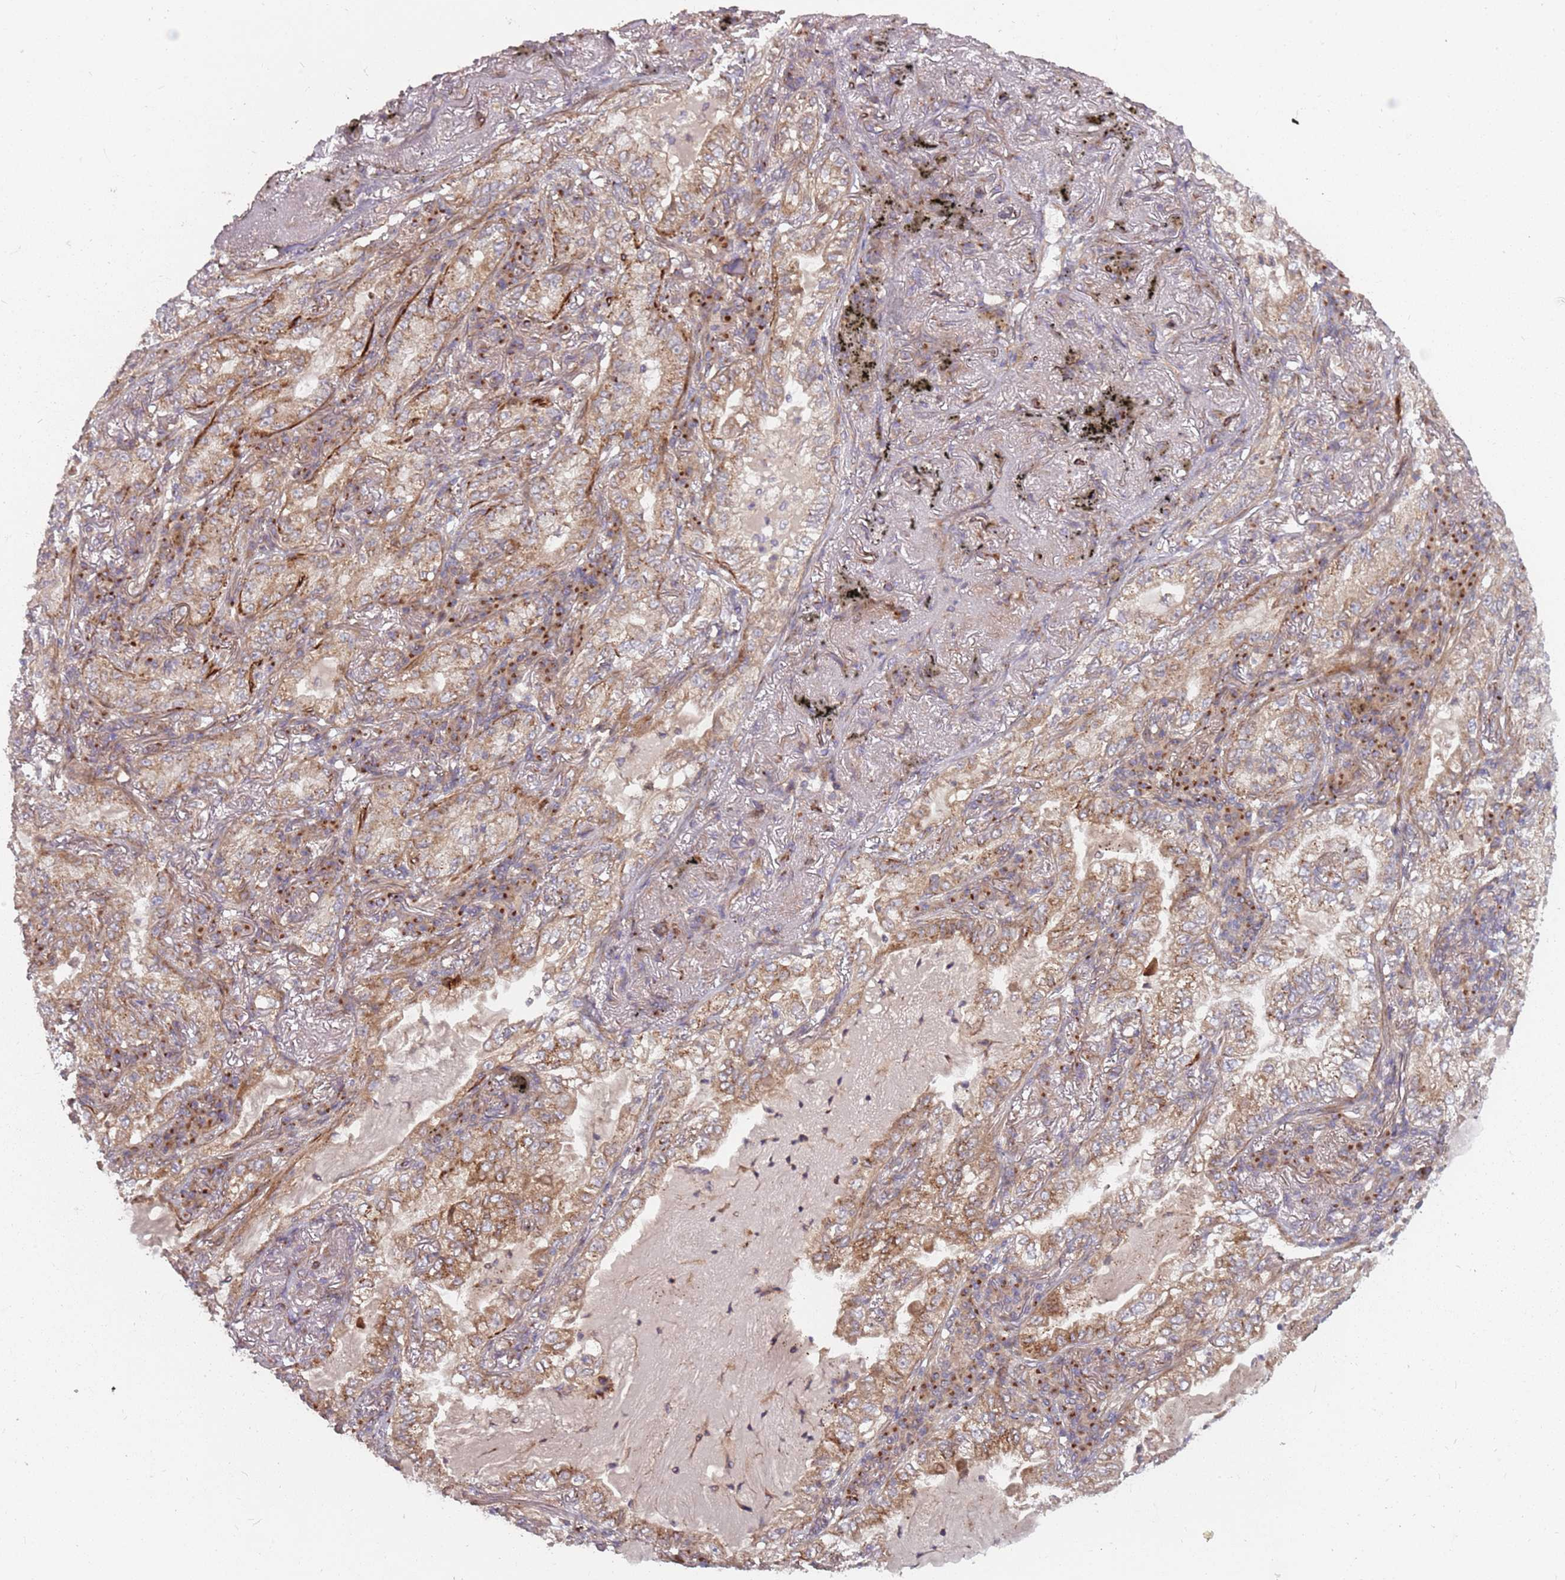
{"staining": {"intensity": "moderate", "quantity": ">75%", "location": "cytoplasmic/membranous"}, "tissue": "lung cancer", "cell_type": "Tumor cells", "image_type": "cancer", "snomed": [{"axis": "morphology", "description": "Adenocarcinoma, NOS"}, {"axis": "topography", "description": "Lung"}], "caption": "Protein analysis of lung adenocarcinoma tissue demonstrates moderate cytoplasmic/membranous positivity in about >75% of tumor cells.", "gene": "PLD6", "patient": {"sex": "female", "age": 73}}